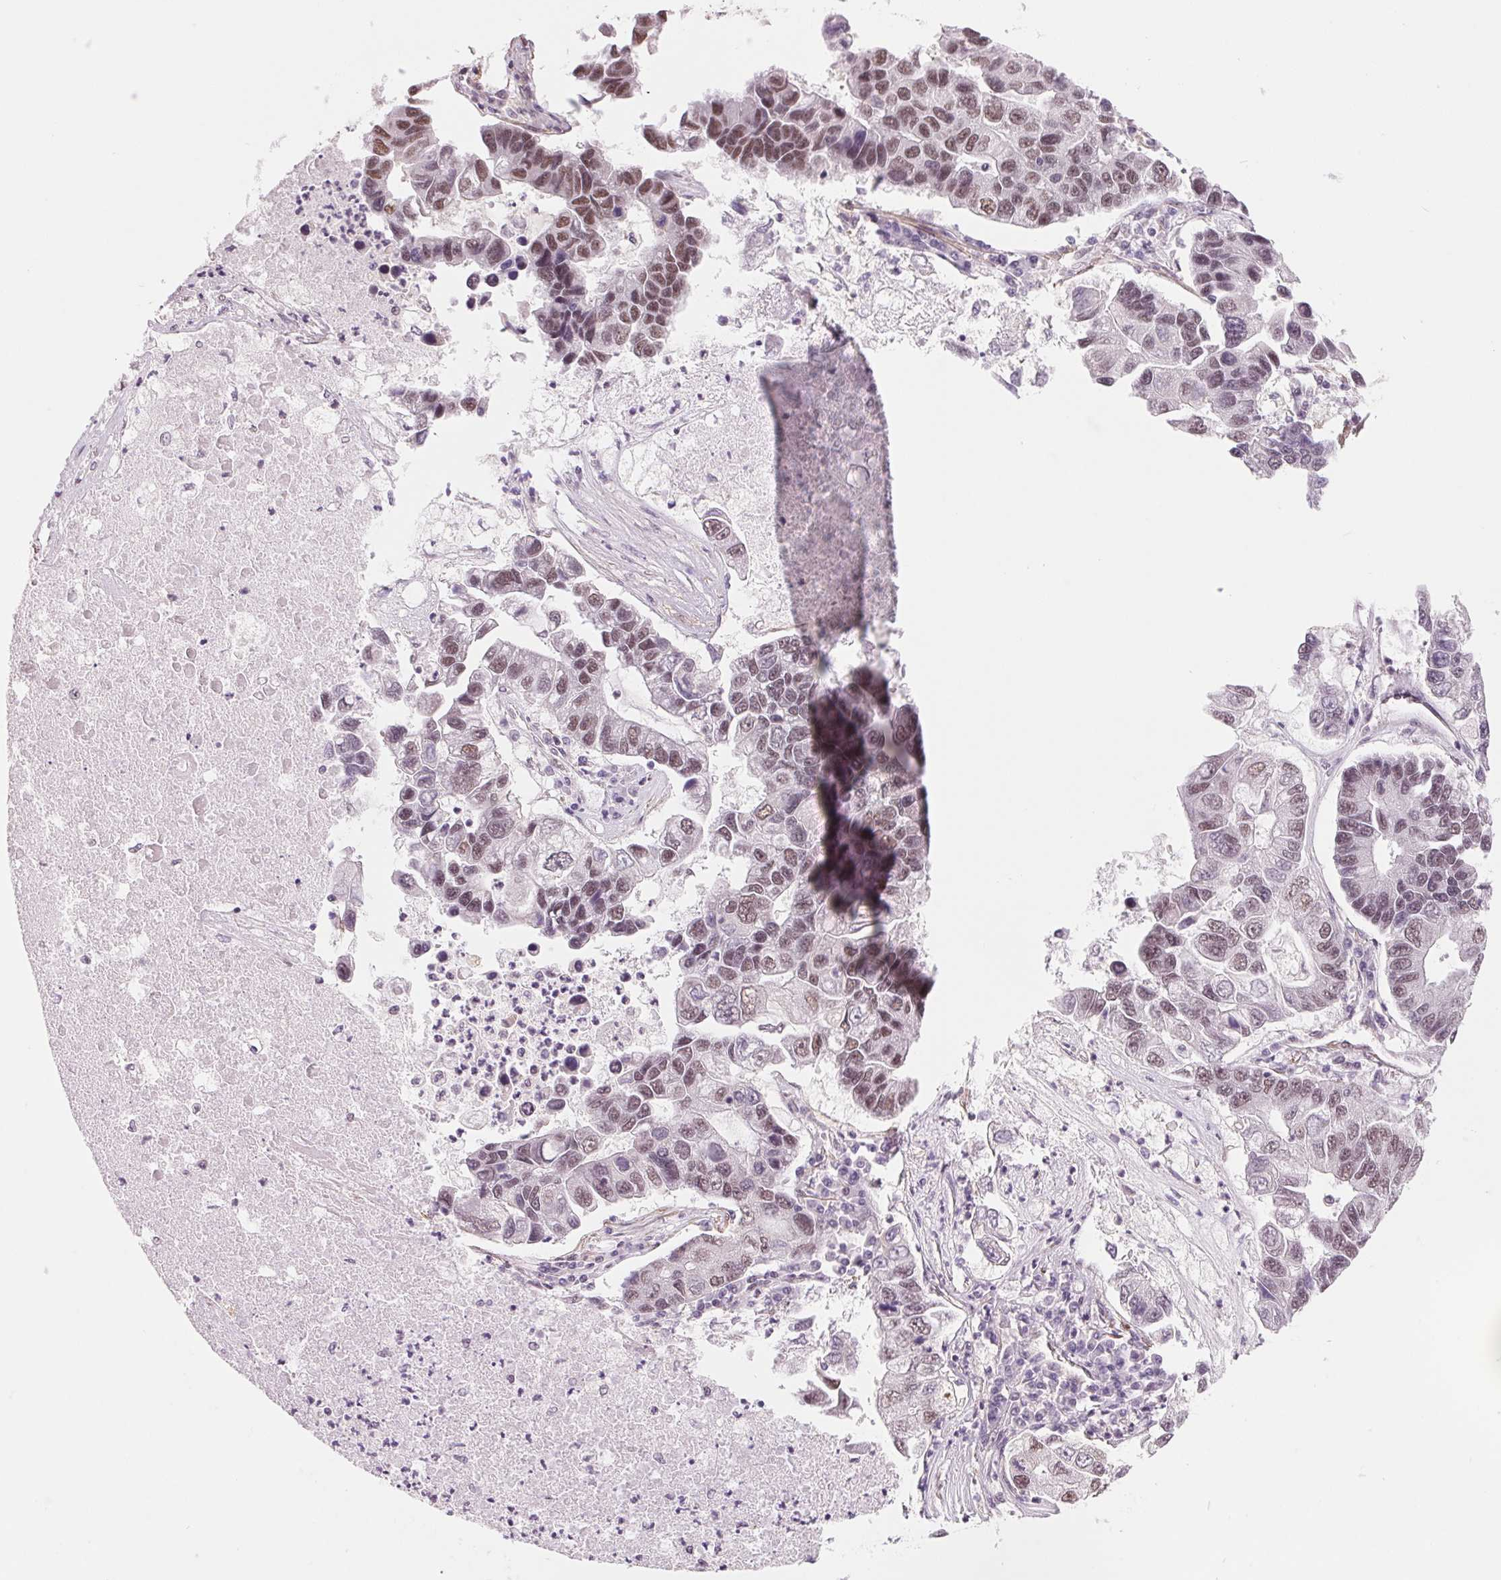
{"staining": {"intensity": "moderate", "quantity": "25%-75%", "location": "nuclear"}, "tissue": "lung cancer", "cell_type": "Tumor cells", "image_type": "cancer", "snomed": [{"axis": "morphology", "description": "Adenocarcinoma, NOS"}, {"axis": "topography", "description": "Bronchus"}, {"axis": "topography", "description": "Lung"}], "caption": "Lung cancer stained with a brown dye shows moderate nuclear positive staining in approximately 25%-75% of tumor cells.", "gene": "BCAT1", "patient": {"sex": "female", "age": 51}}